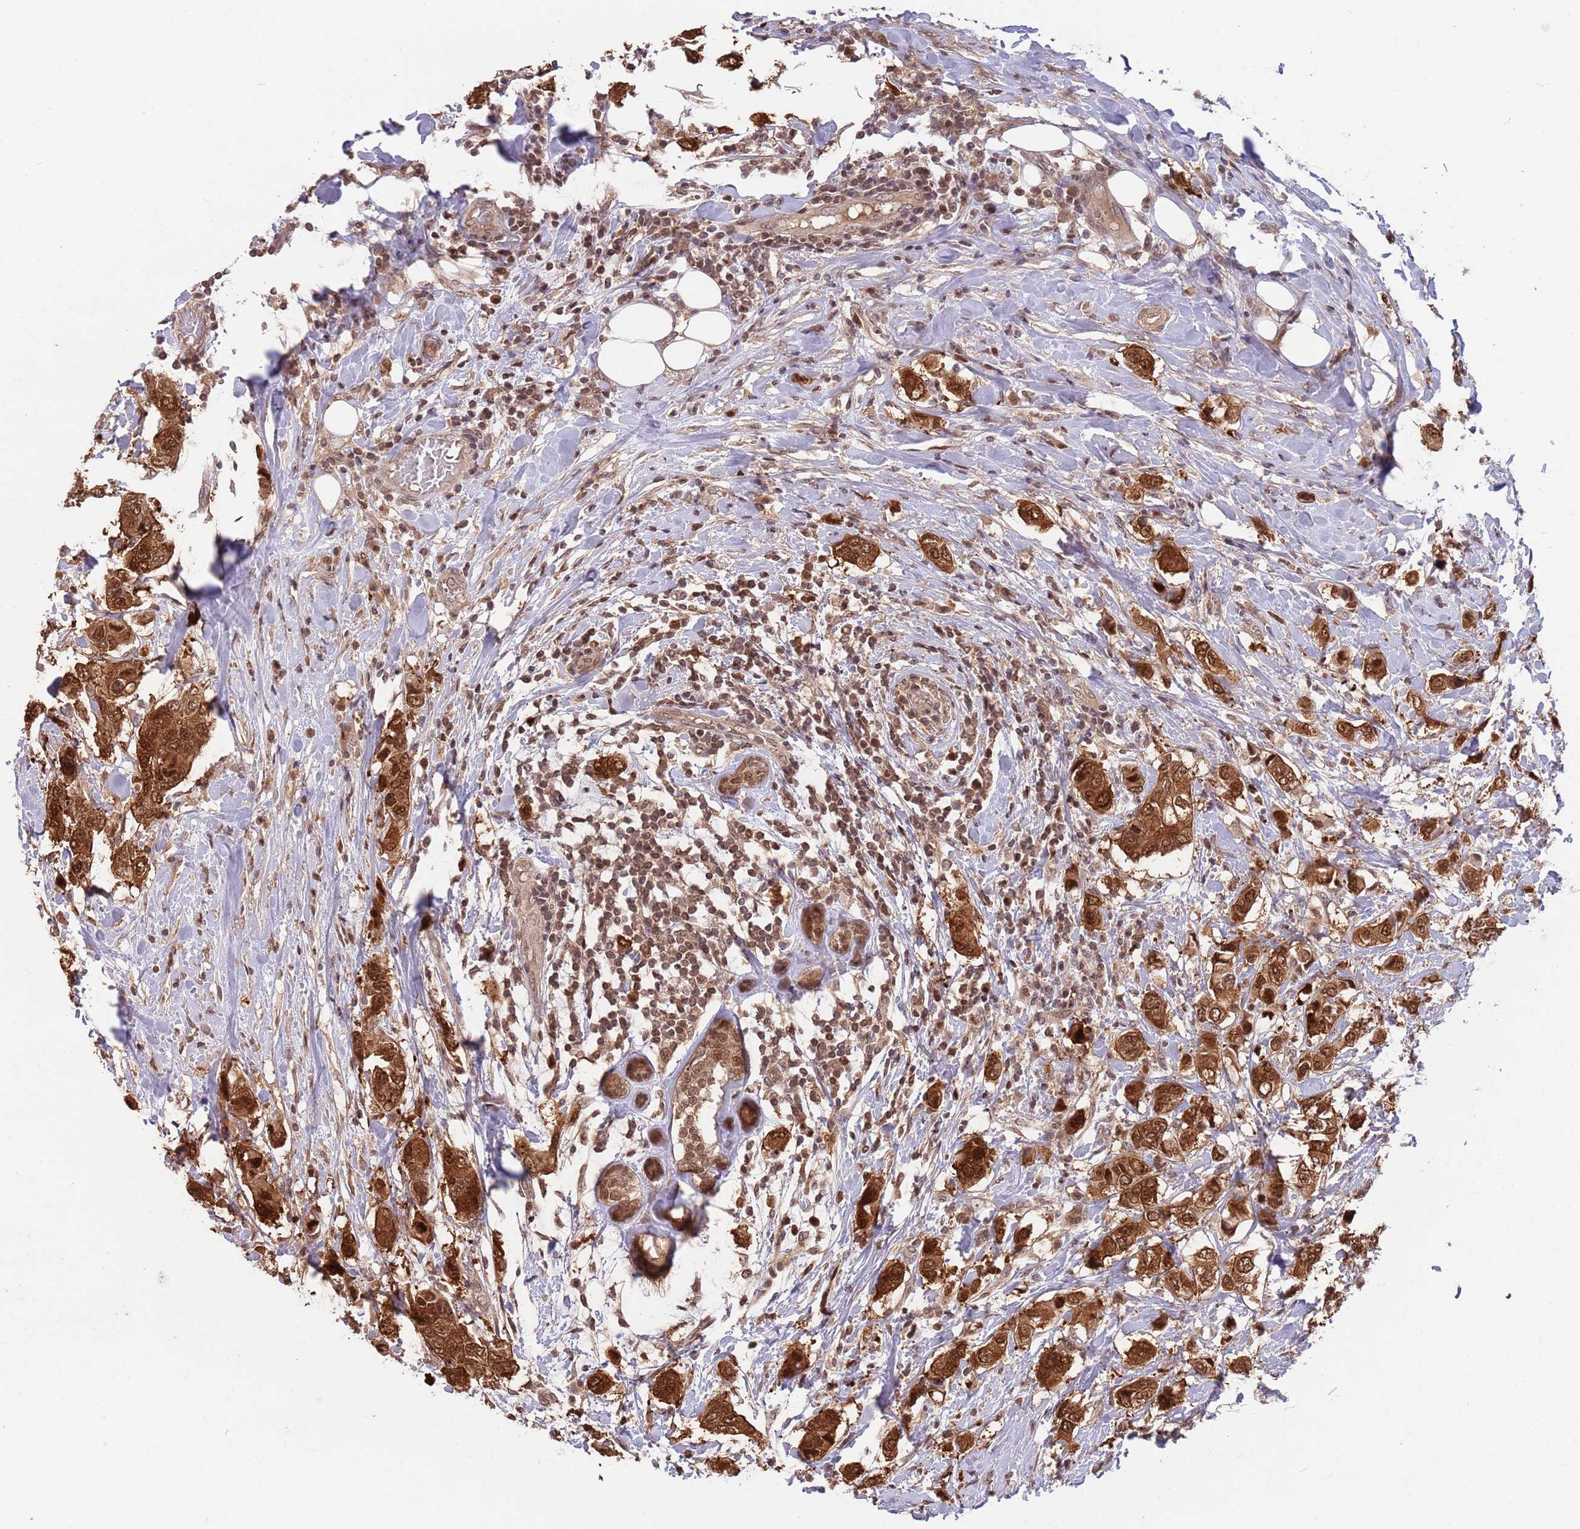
{"staining": {"intensity": "strong", "quantity": ">75%", "location": "cytoplasmic/membranous,nuclear"}, "tissue": "breast cancer", "cell_type": "Tumor cells", "image_type": "cancer", "snomed": [{"axis": "morphology", "description": "Lobular carcinoma"}, {"axis": "topography", "description": "Breast"}], "caption": "Immunohistochemistry (DAB (3,3'-diaminobenzidine)) staining of breast cancer demonstrates strong cytoplasmic/membranous and nuclear protein expression in approximately >75% of tumor cells.", "gene": "SALL1", "patient": {"sex": "female", "age": 51}}